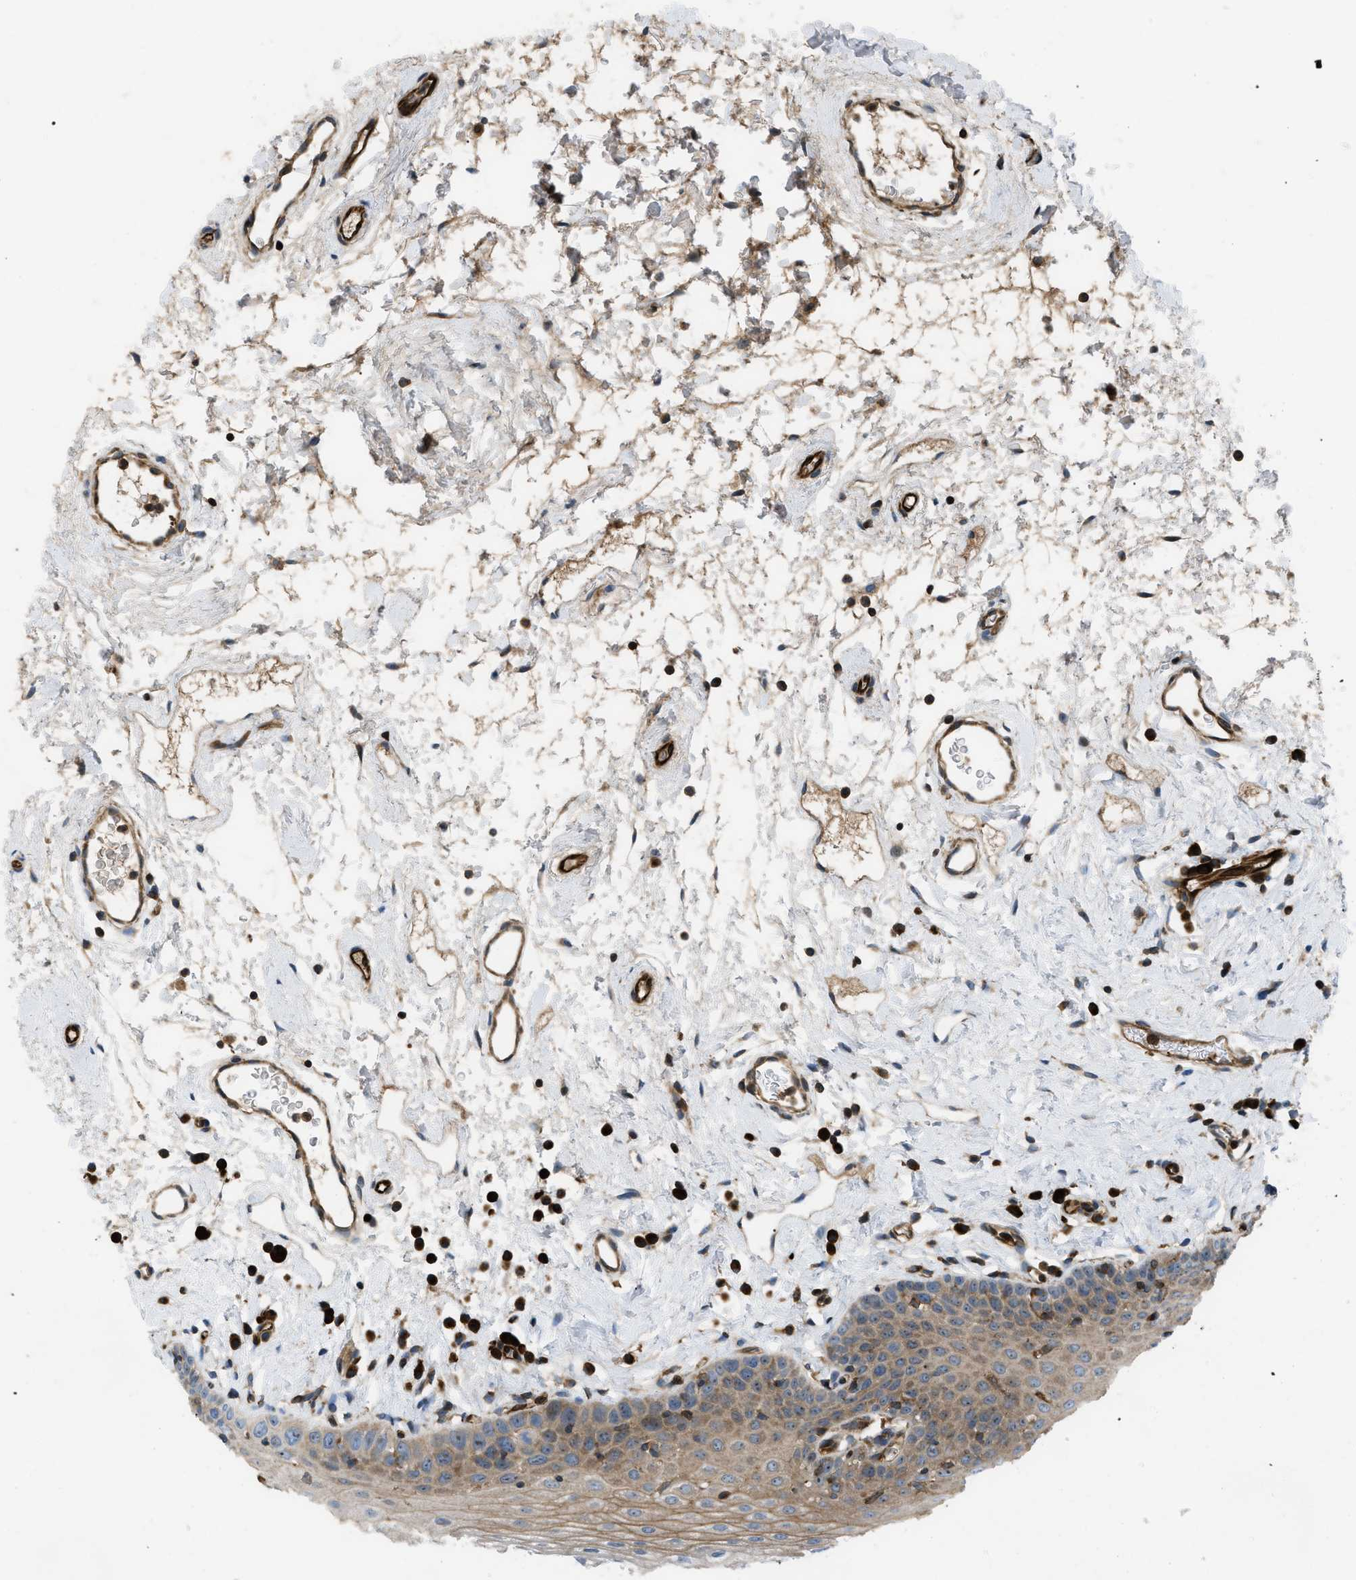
{"staining": {"intensity": "weak", "quantity": "25%-75%", "location": "cytoplasmic/membranous"}, "tissue": "oral mucosa", "cell_type": "Squamous epithelial cells", "image_type": "normal", "snomed": [{"axis": "morphology", "description": "Normal tissue, NOS"}, {"axis": "topography", "description": "Oral tissue"}], "caption": "A brown stain highlights weak cytoplasmic/membranous expression of a protein in squamous epithelial cells of normal oral mucosa. (DAB (3,3'-diaminobenzidine) = brown stain, brightfield microscopy at high magnification).", "gene": "ATP2A3", "patient": {"sex": "male", "age": 66}}